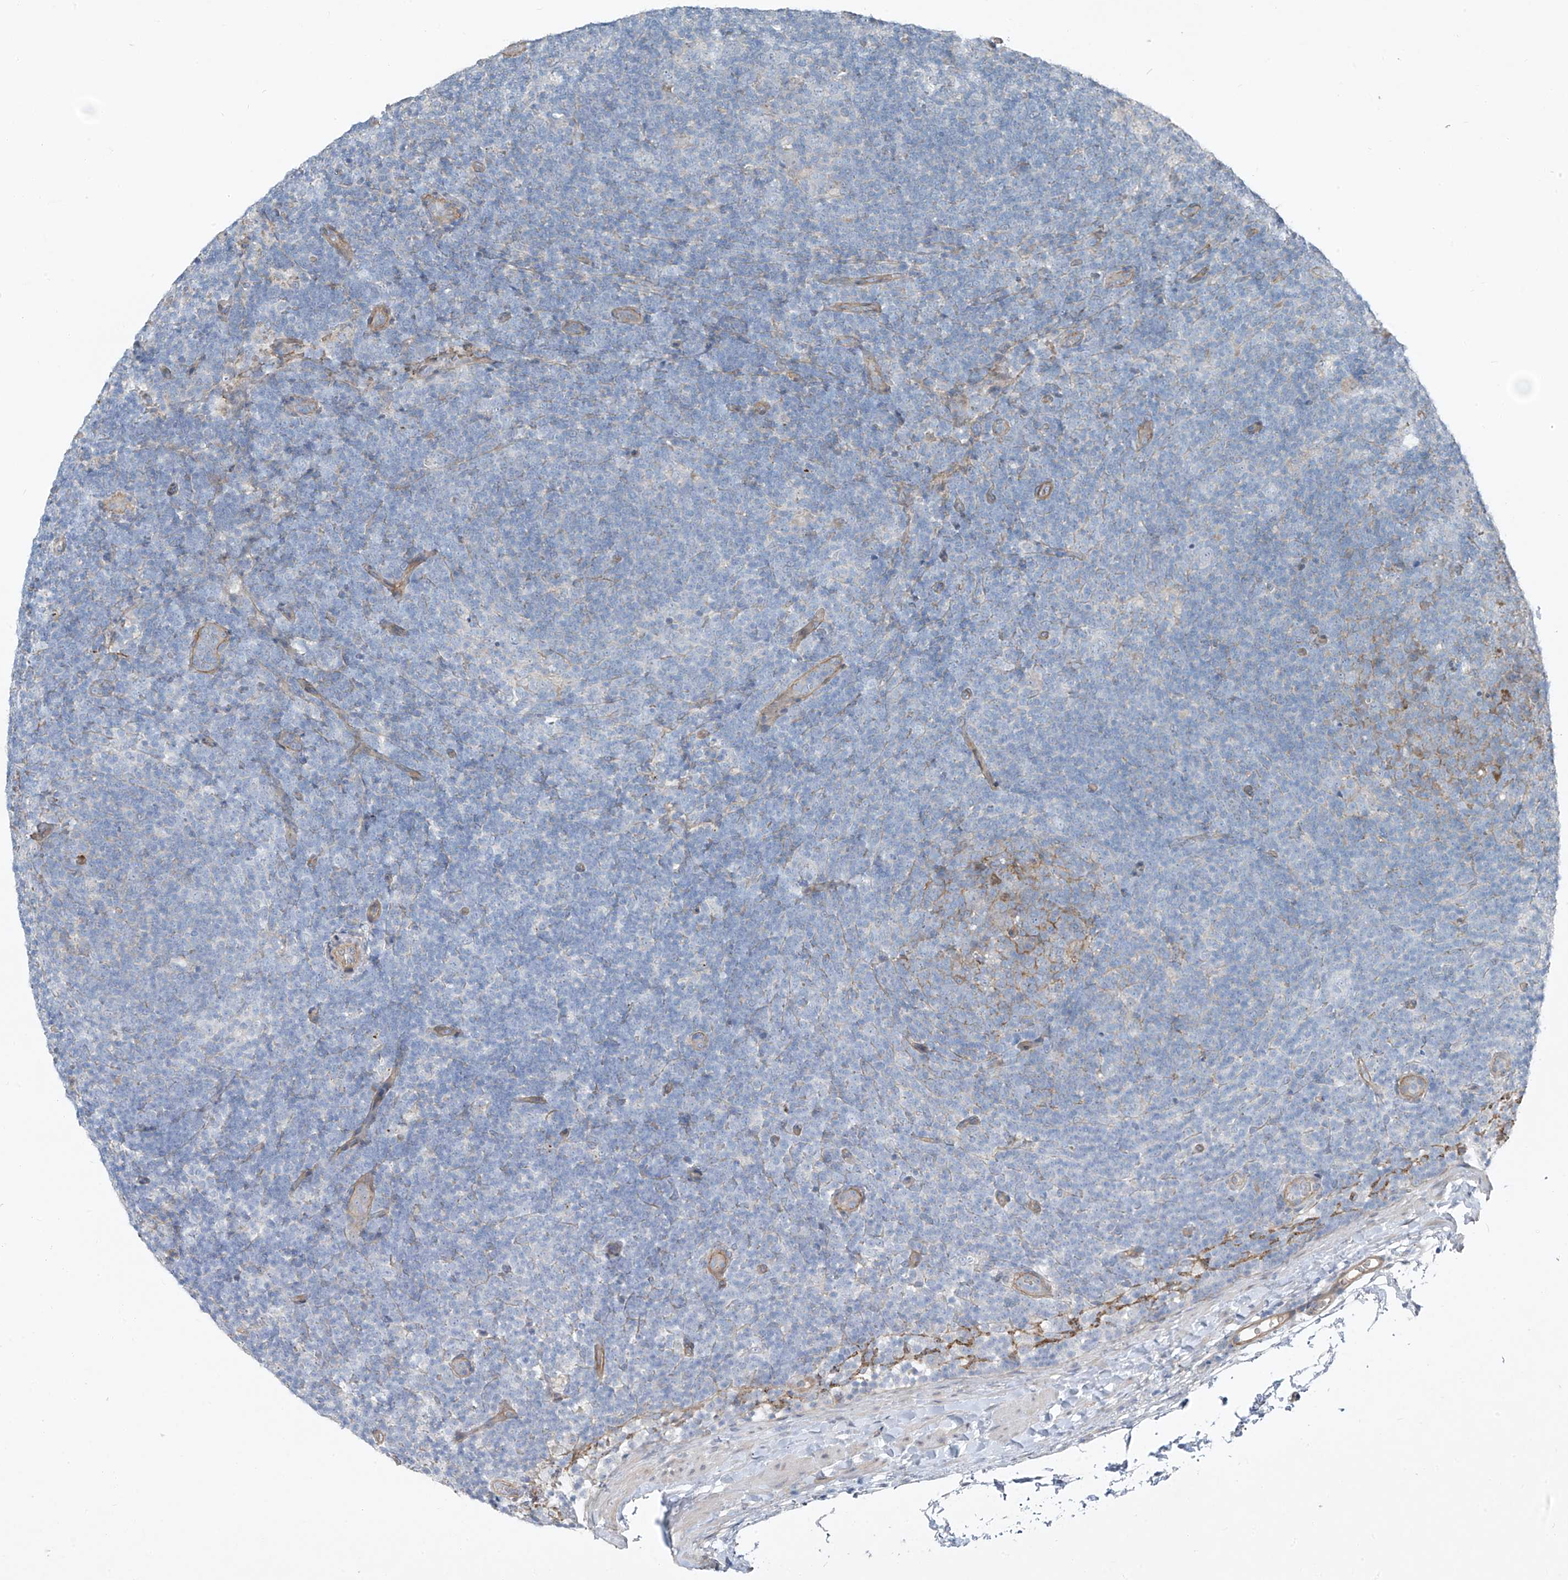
{"staining": {"intensity": "negative", "quantity": "none", "location": "none"}, "tissue": "lymphoma", "cell_type": "Tumor cells", "image_type": "cancer", "snomed": [{"axis": "morphology", "description": "Hodgkin's disease, NOS"}, {"axis": "topography", "description": "Lymph node"}], "caption": "An immunohistochemistry histopathology image of lymphoma is shown. There is no staining in tumor cells of lymphoma. The staining is performed using DAB (3,3'-diaminobenzidine) brown chromogen with nuclei counter-stained in using hematoxylin.", "gene": "TNS2", "patient": {"sex": "female", "age": 57}}